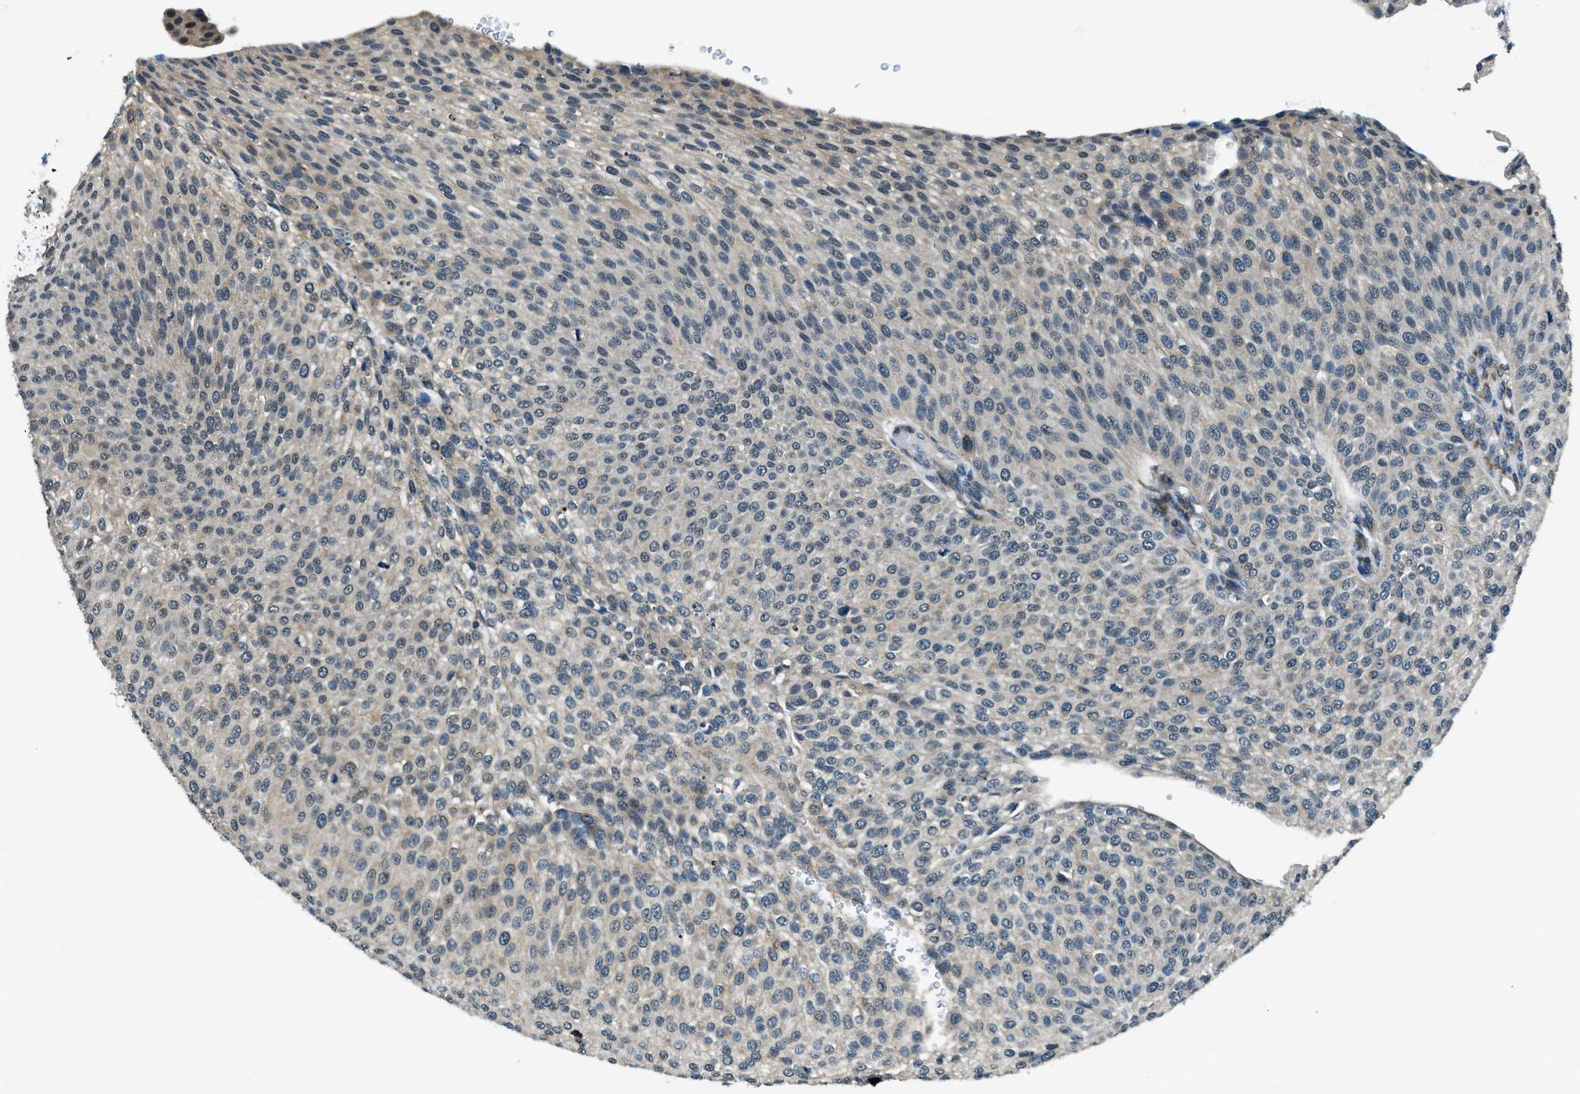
{"staining": {"intensity": "negative", "quantity": "none", "location": "none"}, "tissue": "urothelial cancer", "cell_type": "Tumor cells", "image_type": "cancer", "snomed": [{"axis": "morphology", "description": "Urothelial carcinoma, Low grade"}, {"axis": "topography", "description": "Smooth muscle"}, {"axis": "topography", "description": "Urinary bladder"}], "caption": "Tumor cells are negative for protein expression in human urothelial cancer.", "gene": "GINM1", "patient": {"sex": "male", "age": 60}}